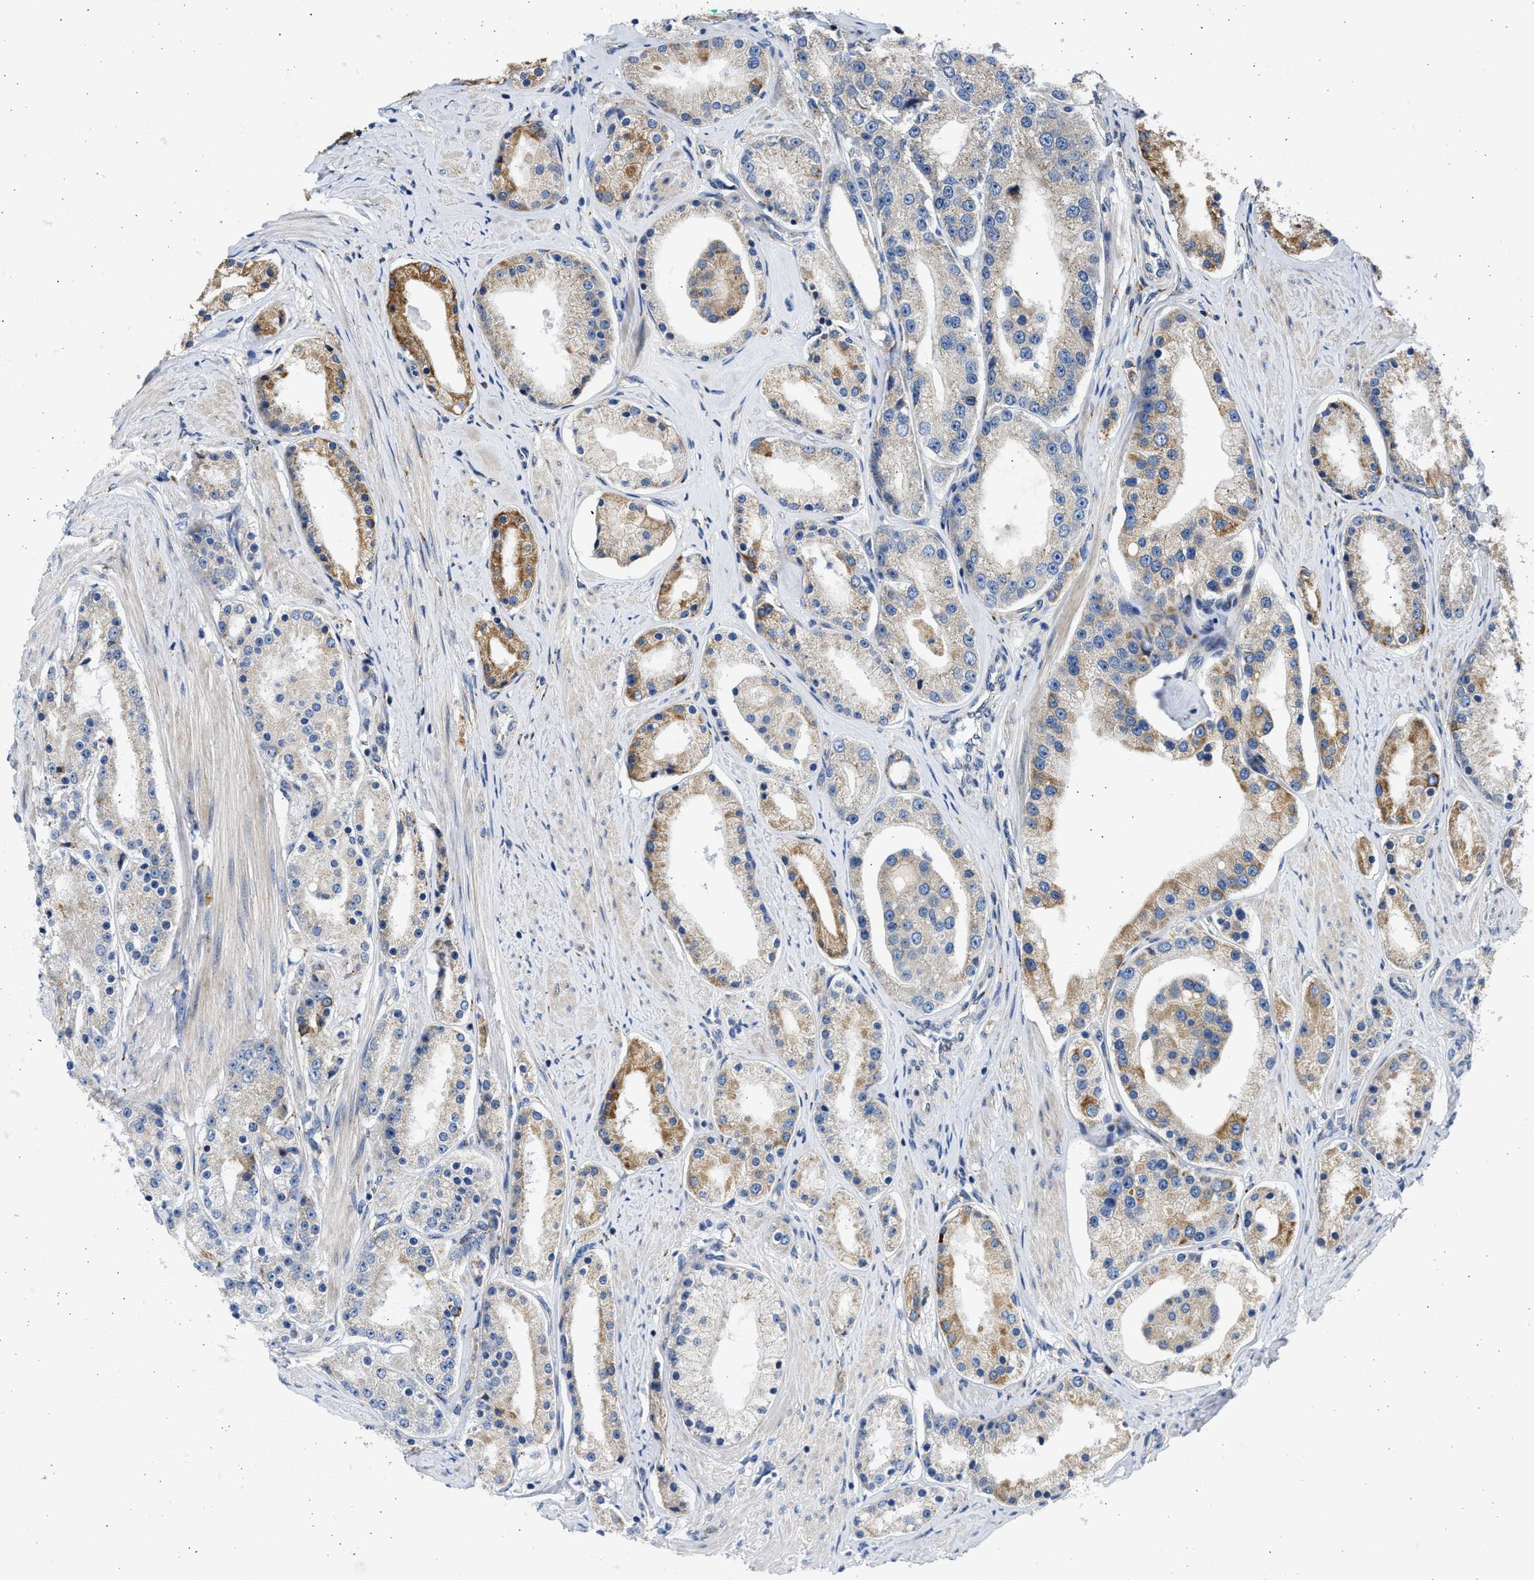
{"staining": {"intensity": "moderate", "quantity": "<25%", "location": "cytoplasmic/membranous"}, "tissue": "prostate cancer", "cell_type": "Tumor cells", "image_type": "cancer", "snomed": [{"axis": "morphology", "description": "Adenocarcinoma, Low grade"}, {"axis": "topography", "description": "Prostate"}], "caption": "Tumor cells exhibit moderate cytoplasmic/membranous positivity in approximately <25% of cells in prostate cancer.", "gene": "PLD2", "patient": {"sex": "male", "age": 63}}